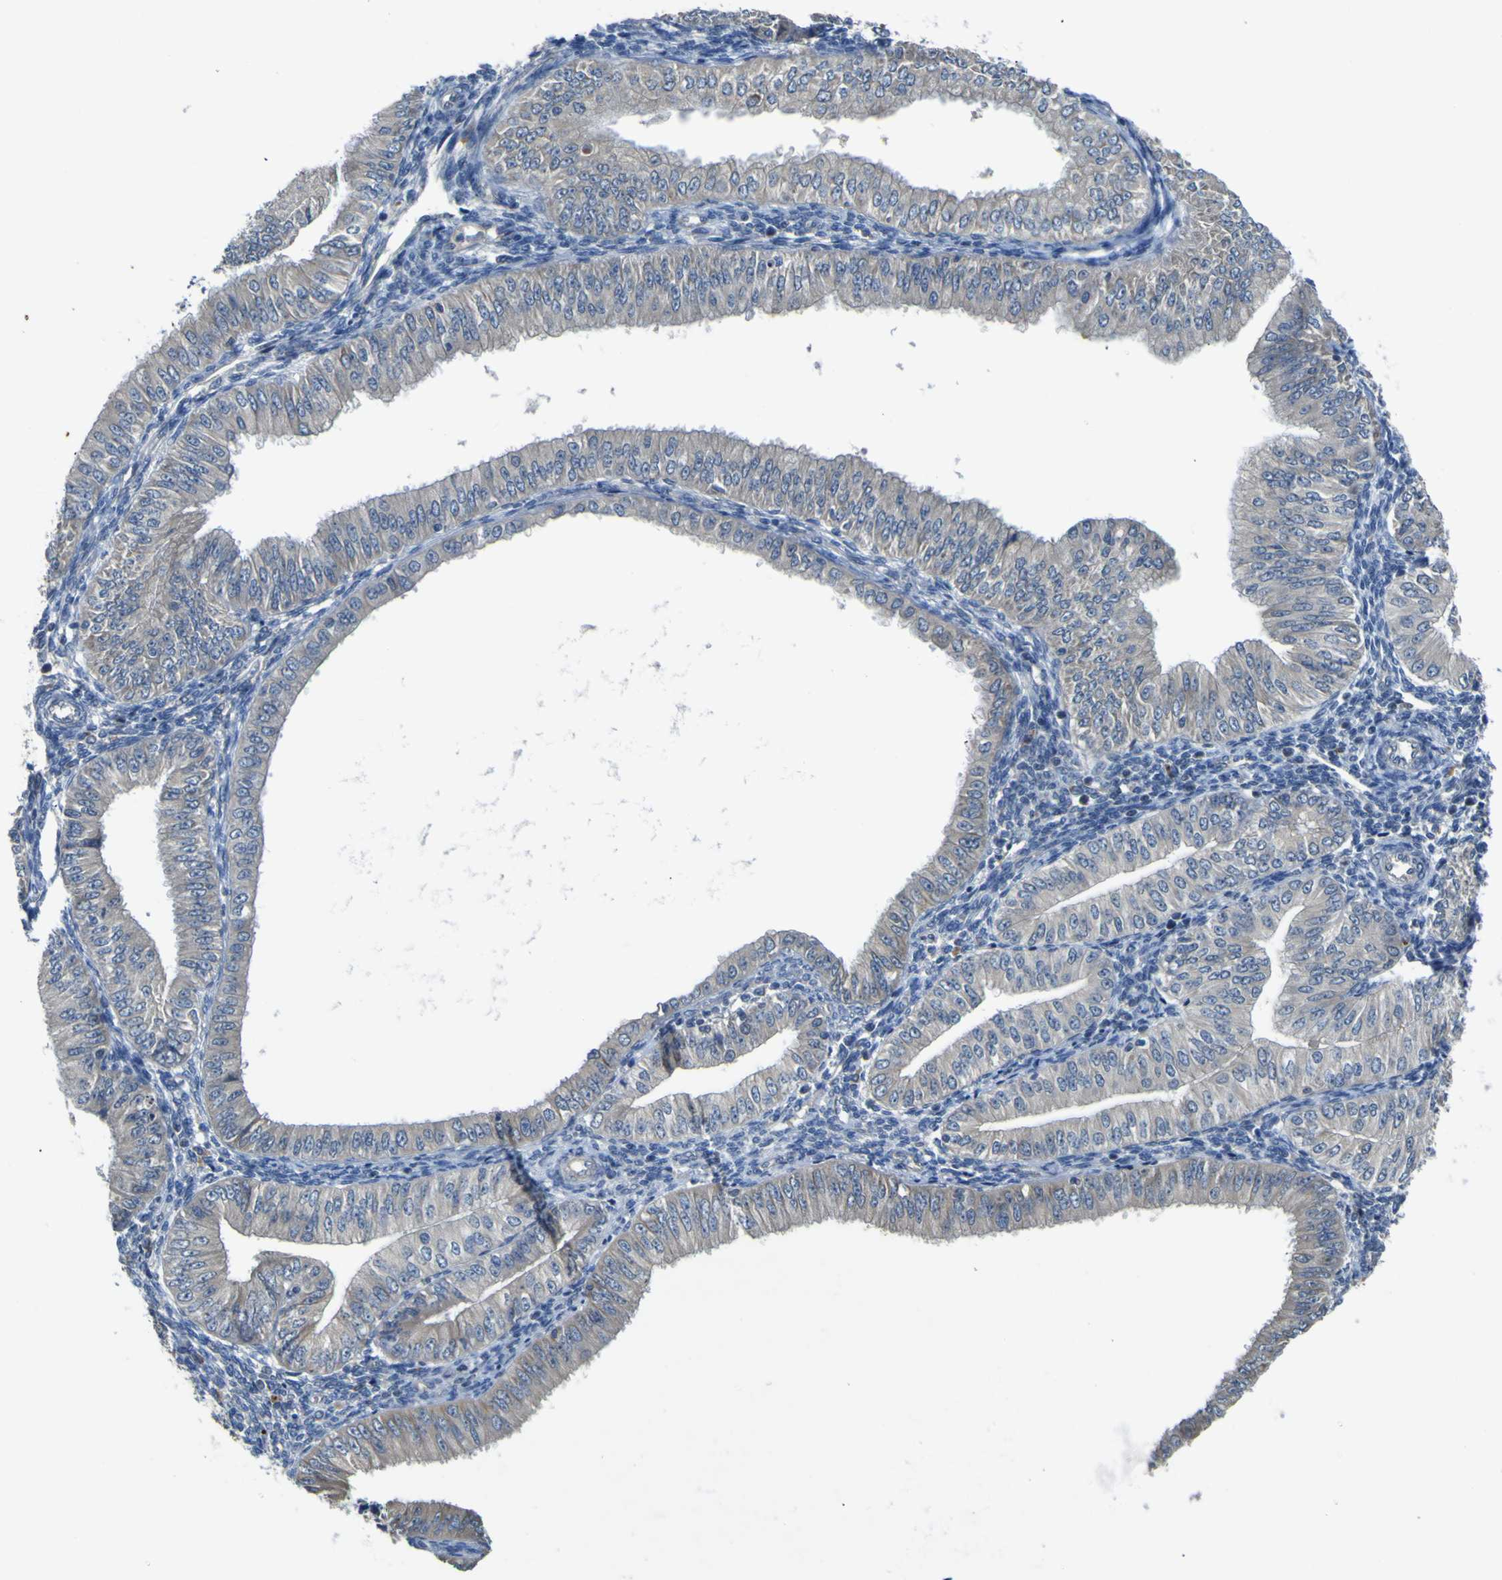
{"staining": {"intensity": "weak", "quantity": "<25%", "location": "cytoplasmic/membranous"}, "tissue": "endometrial cancer", "cell_type": "Tumor cells", "image_type": "cancer", "snomed": [{"axis": "morphology", "description": "Normal tissue, NOS"}, {"axis": "morphology", "description": "Adenocarcinoma, NOS"}, {"axis": "topography", "description": "Endometrium"}], "caption": "A high-resolution image shows IHC staining of endometrial adenocarcinoma, which reveals no significant positivity in tumor cells.", "gene": "LDLR", "patient": {"sex": "female", "age": 53}}